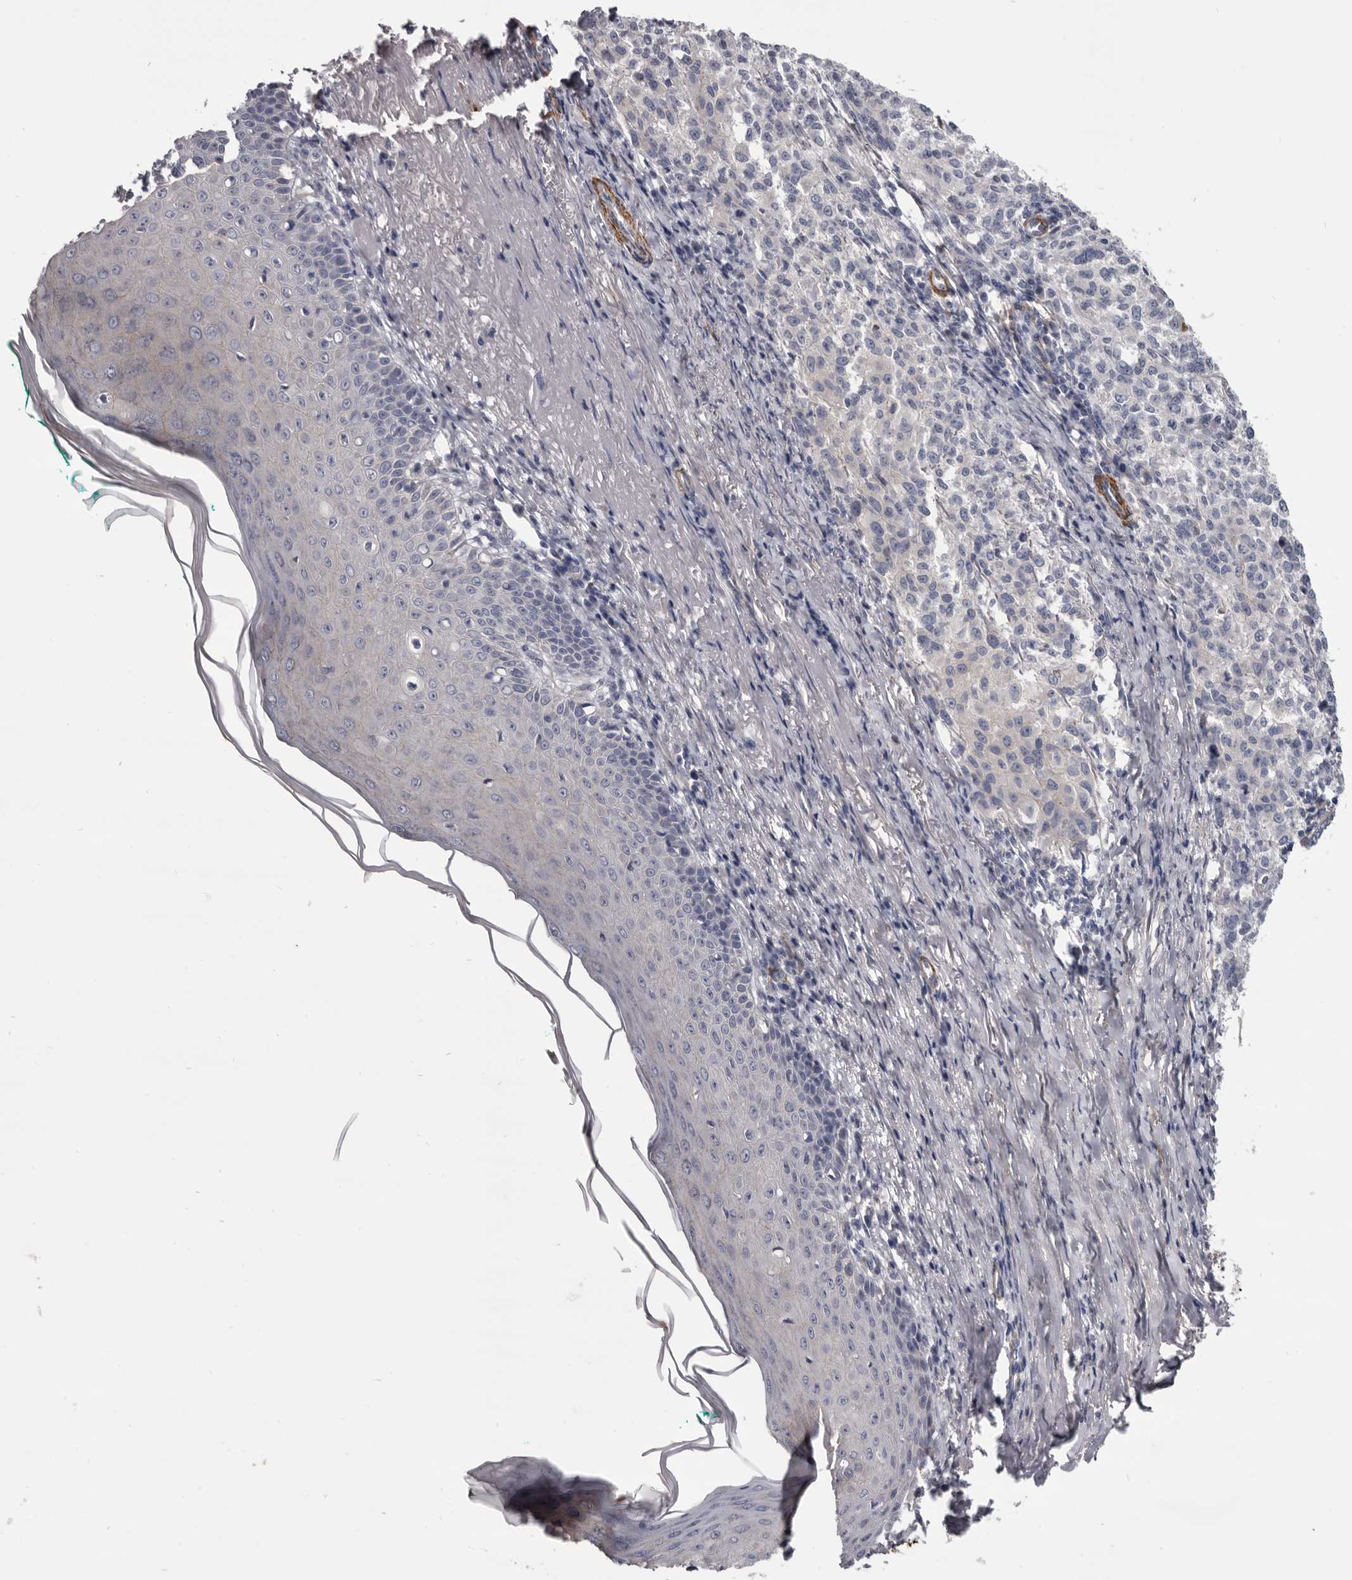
{"staining": {"intensity": "negative", "quantity": "none", "location": "none"}, "tissue": "melanoma", "cell_type": "Tumor cells", "image_type": "cancer", "snomed": [{"axis": "morphology", "description": "Necrosis, NOS"}, {"axis": "morphology", "description": "Malignant melanoma, NOS"}, {"axis": "topography", "description": "Skin"}], "caption": "The image shows no significant positivity in tumor cells of melanoma.", "gene": "CGN", "patient": {"sex": "female", "age": 87}}